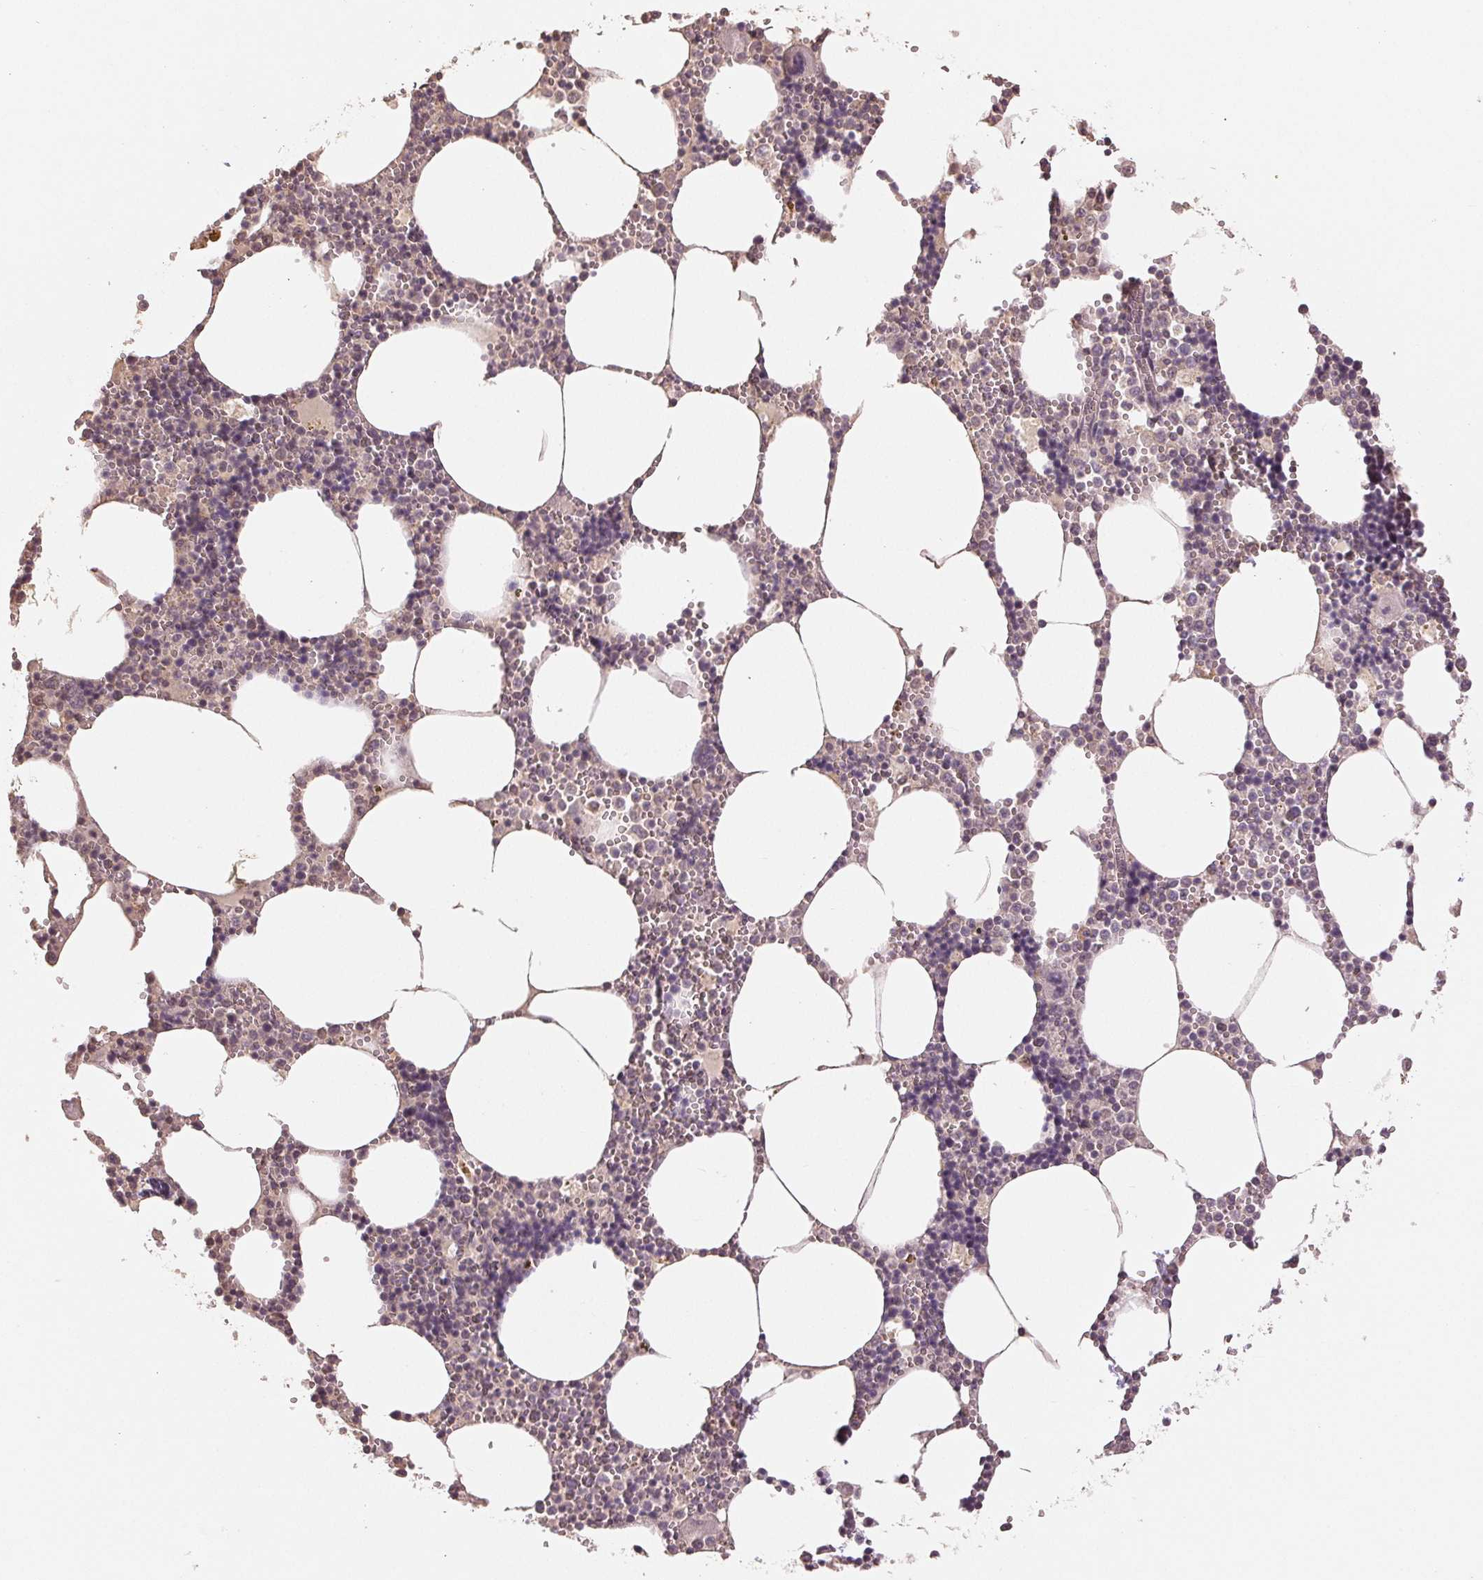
{"staining": {"intensity": "weak", "quantity": "<25%", "location": "nuclear"}, "tissue": "bone marrow", "cell_type": "Hematopoietic cells", "image_type": "normal", "snomed": [{"axis": "morphology", "description": "Normal tissue, NOS"}, {"axis": "topography", "description": "Bone marrow"}], "caption": "High power microscopy photomicrograph of an immunohistochemistry photomicrograph of benign bone marrow, revealing no significant positivity in hematopoietic cells. (Stains: DAB IHC with hematoxylin counter stain, Microscopy: brightfield microscopy at high magnification).", "gene": "COX14", "patient": {"sex": "male", "age": 54}}